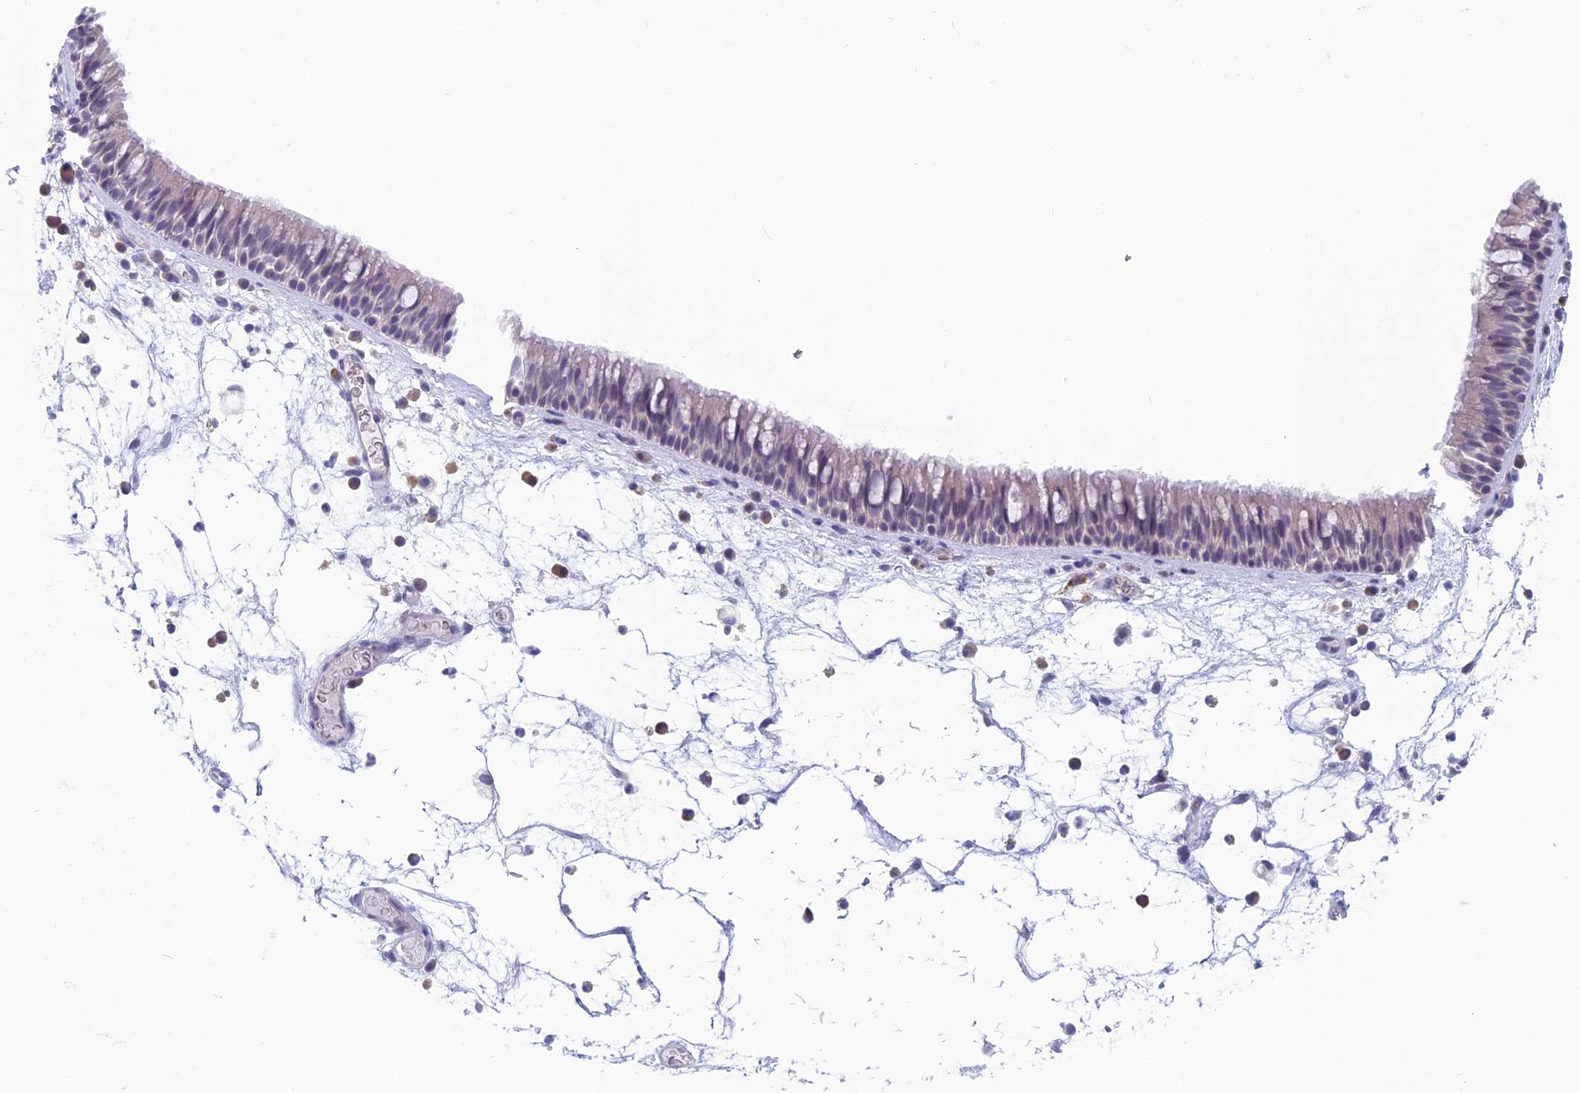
{"staining": {"intensity": "negative", "quantity": "none", "location": "none"}, "tissue": "nasopharynx", "cell_type": "Respiratory epithelial cells", "image_type": "normal", "snomed": [{"axis": "morphology", "description": "Normal tissue, NOS"}, {"axis": "morphology", "description": "Inflammation, NOS"}, {"axis": "morphology", "description": "Malignant melanoma, Metastatic site"}, {"axis": "topography", "description": "Nasopharynx"}], "caption": "This is a image of IHC staining of benign nasopharynx, which shows no positivity in respiratory epithelial cells.", "gene": "MRI1", "patient": {"sex": "male", "age": 70}}